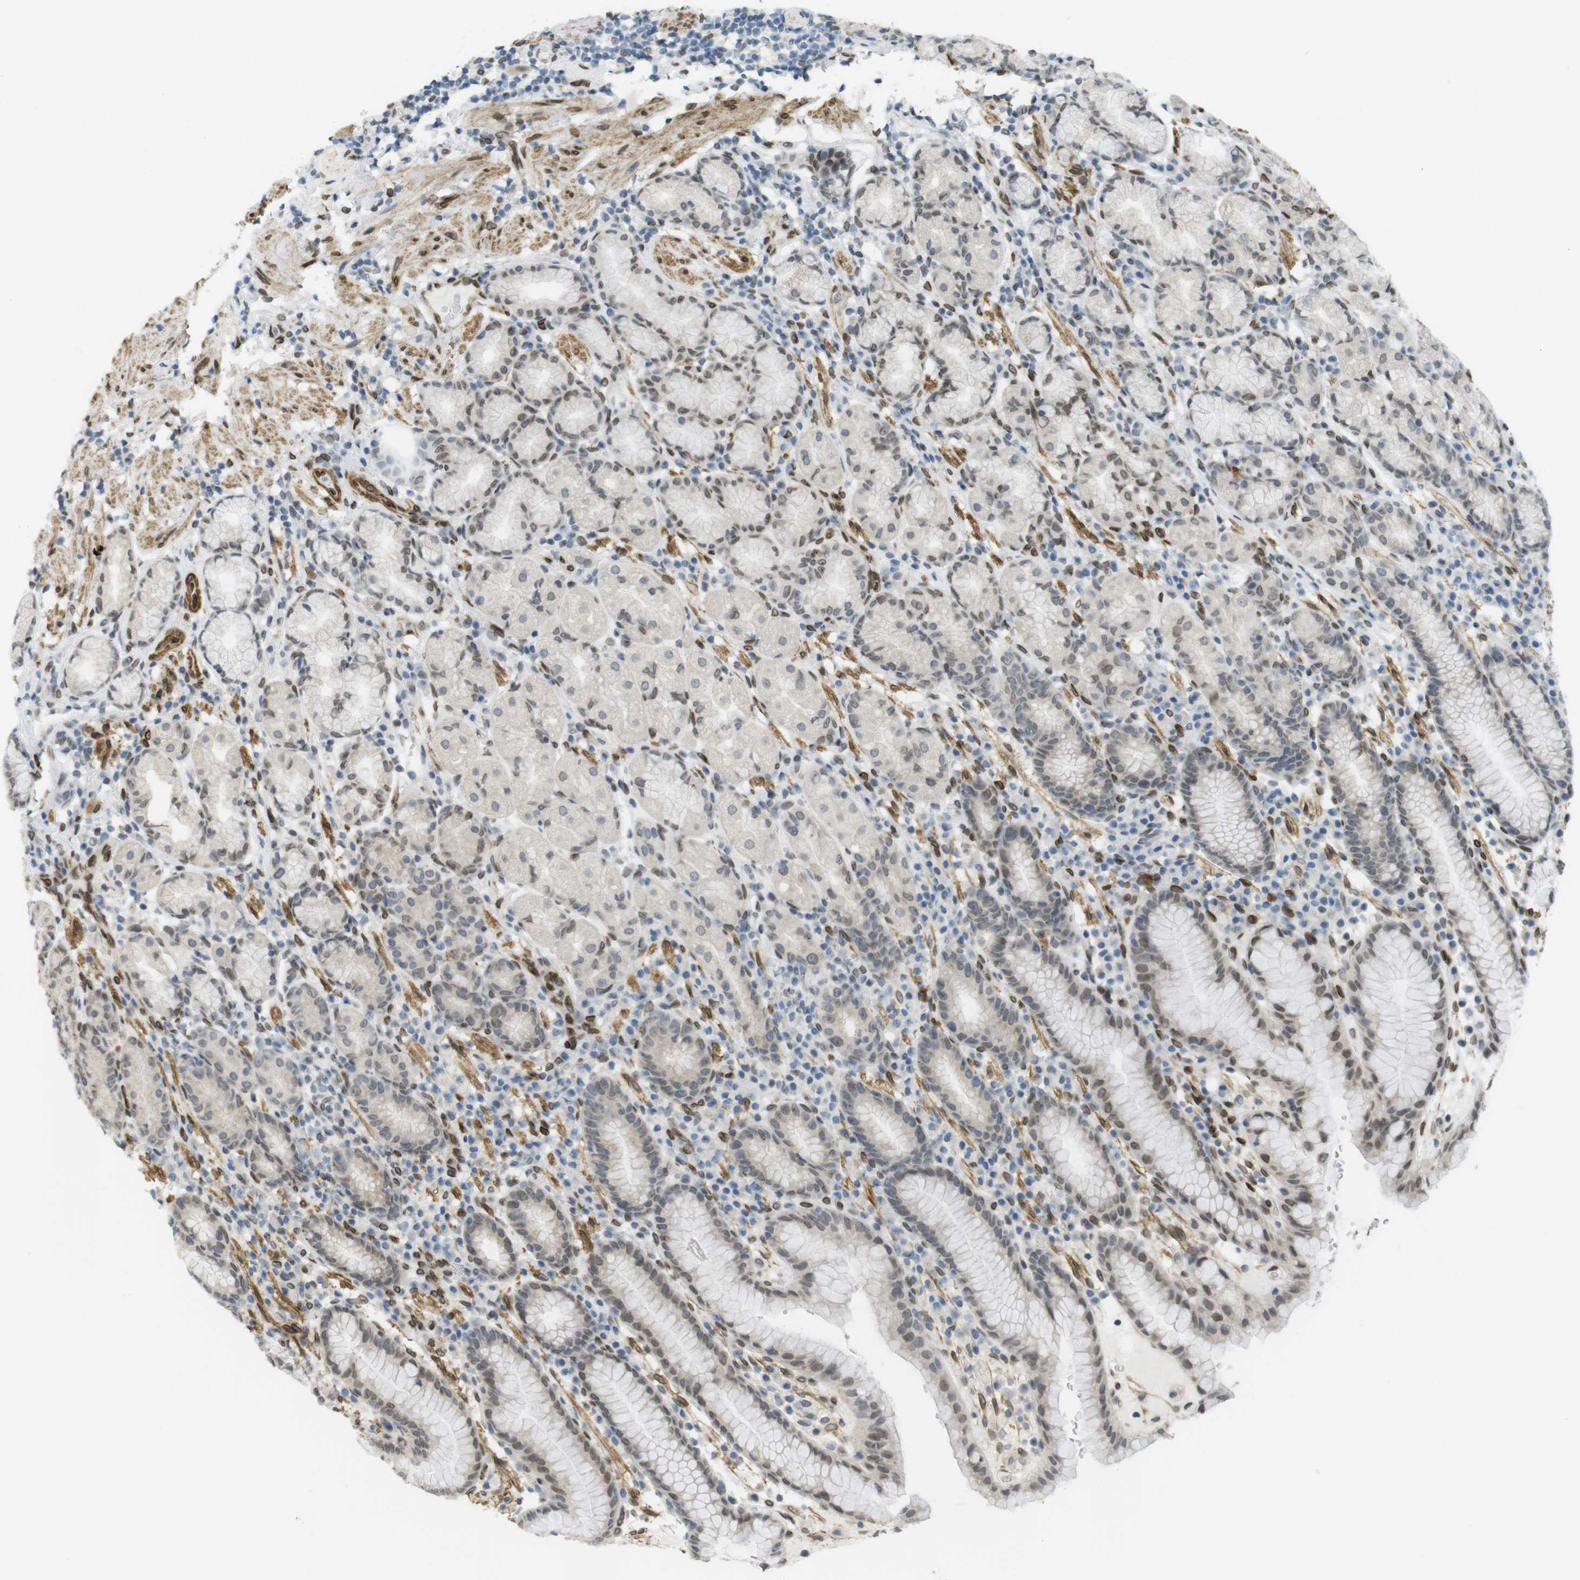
{"staining": {"intensity": "weak", "quantity": "25%-75%", "location": "nuclear"}, "tissue": "stomach", "cell_type": "Glandular cells", "image_type": "normal", "snomed": [{"axis": "morphology", "description": "Normal tissue, NOS"}, {"axis": "topography", "description": "Stomach, lower"}], "caption": "Immunohistochemical staining of unremarkable stomach displays 25%-75% levels of weak nuclear protein positivity in approximately 25%-75% of glandular cells. The staining was performed using DAB (3,3'-diaminobenzidine), with brown indicating positive protein expression. Nuclei are stained blue with hematoxylin.", "gene": "ARL6IP6", "patient": {"sex": "male", "age": 52}}